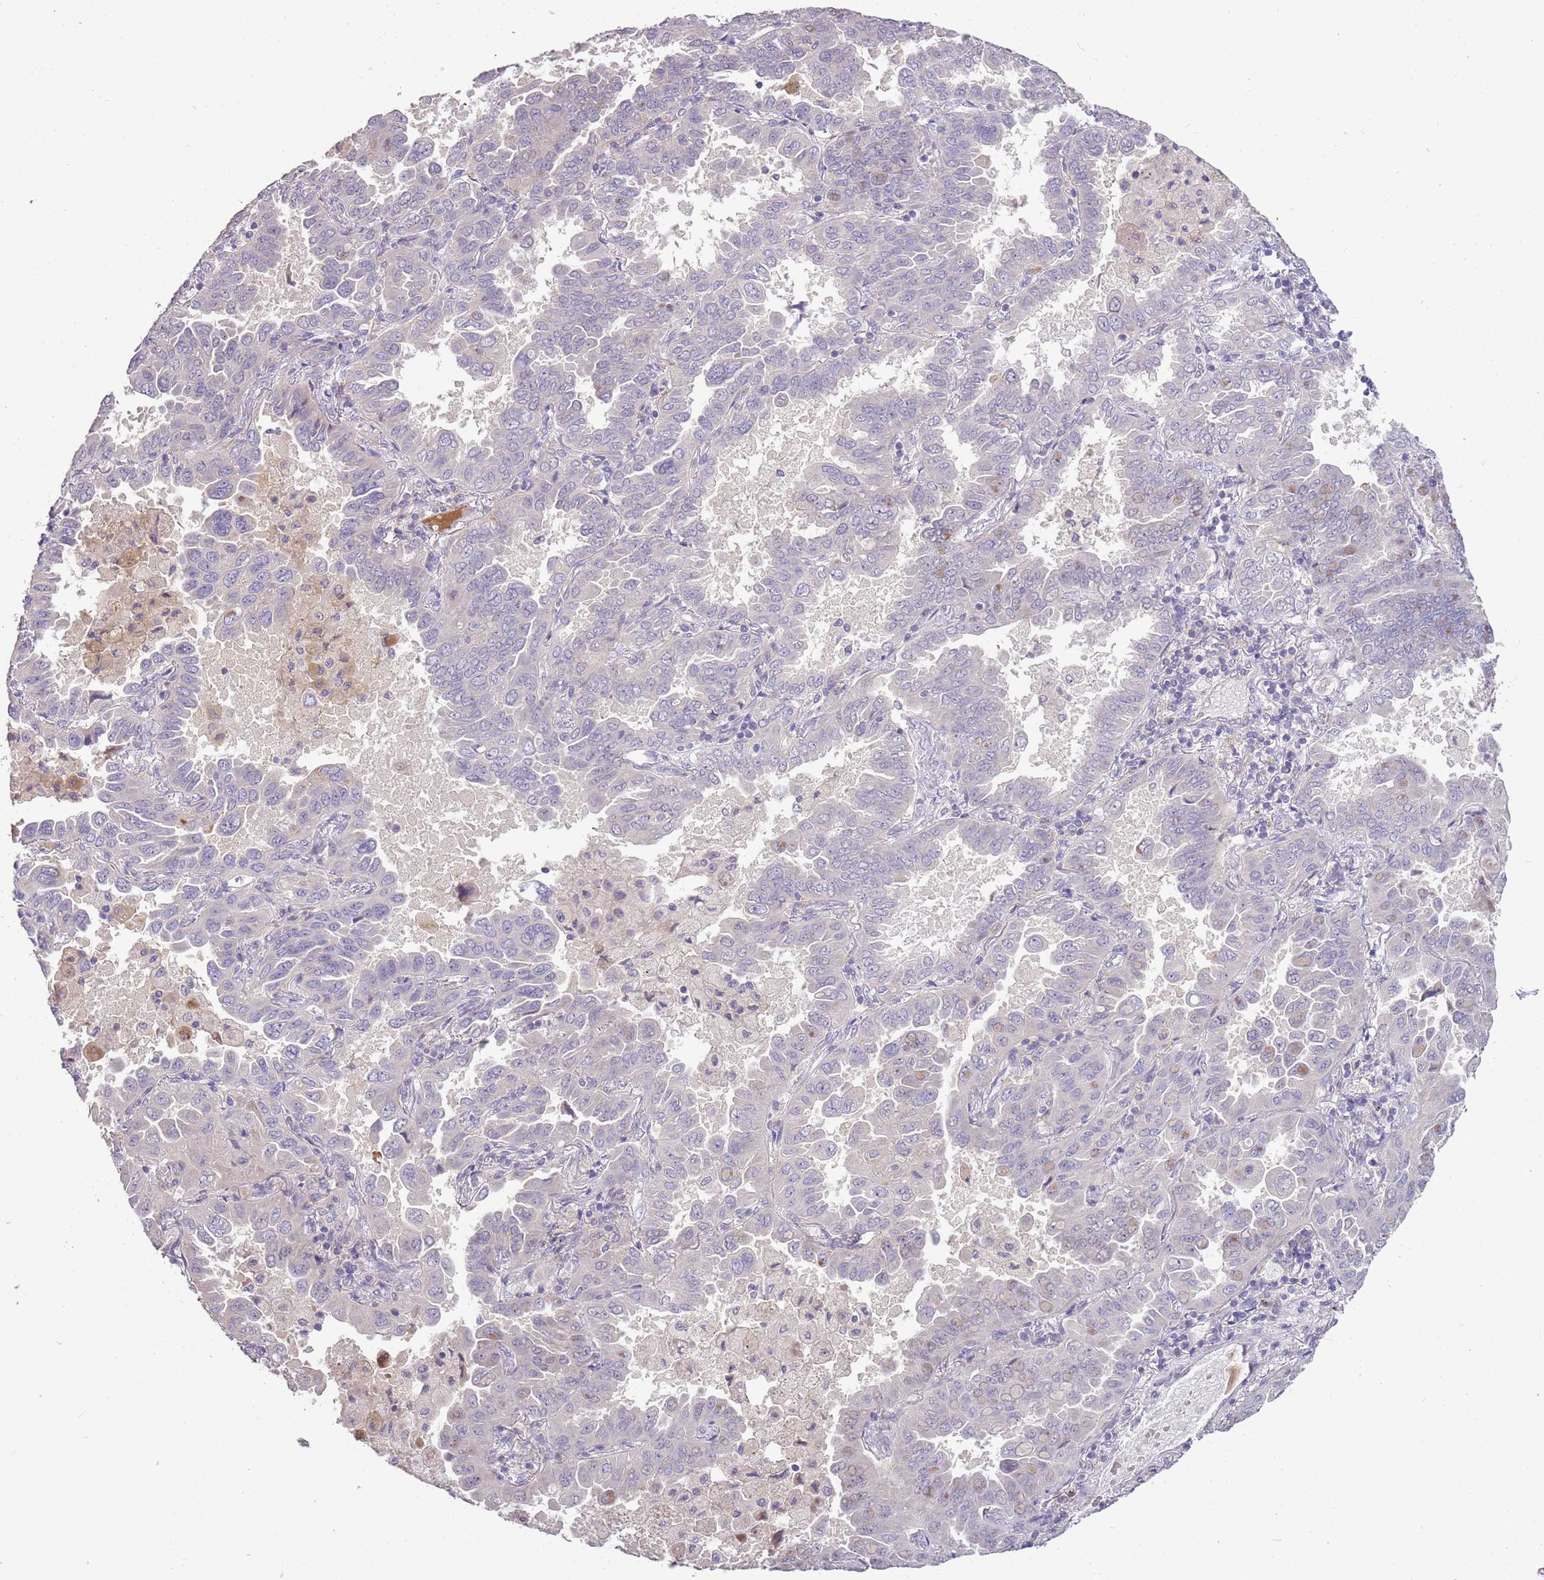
{"staining": {"intensity": "negative", "quantity": "none", "location": "none"}, "tissue": "lung cancer", "cell_type": "Tumor cells", "image_type": "cancer", "snomed": [{"axis": "morphology", "description": "Adenocarcinoma, NOS"}, {"axis": "topography", "description": "Lung"}], "caption": "Immunohistochemical staining of human adenocarcinoma (lung) displays no significant staining in tumor cells. (DAB immunohistochemistry visualized using brightfield microscopy, high magnification).", "gene": "SCAMP5", "patient": {"sex": "male", "age": 64}}